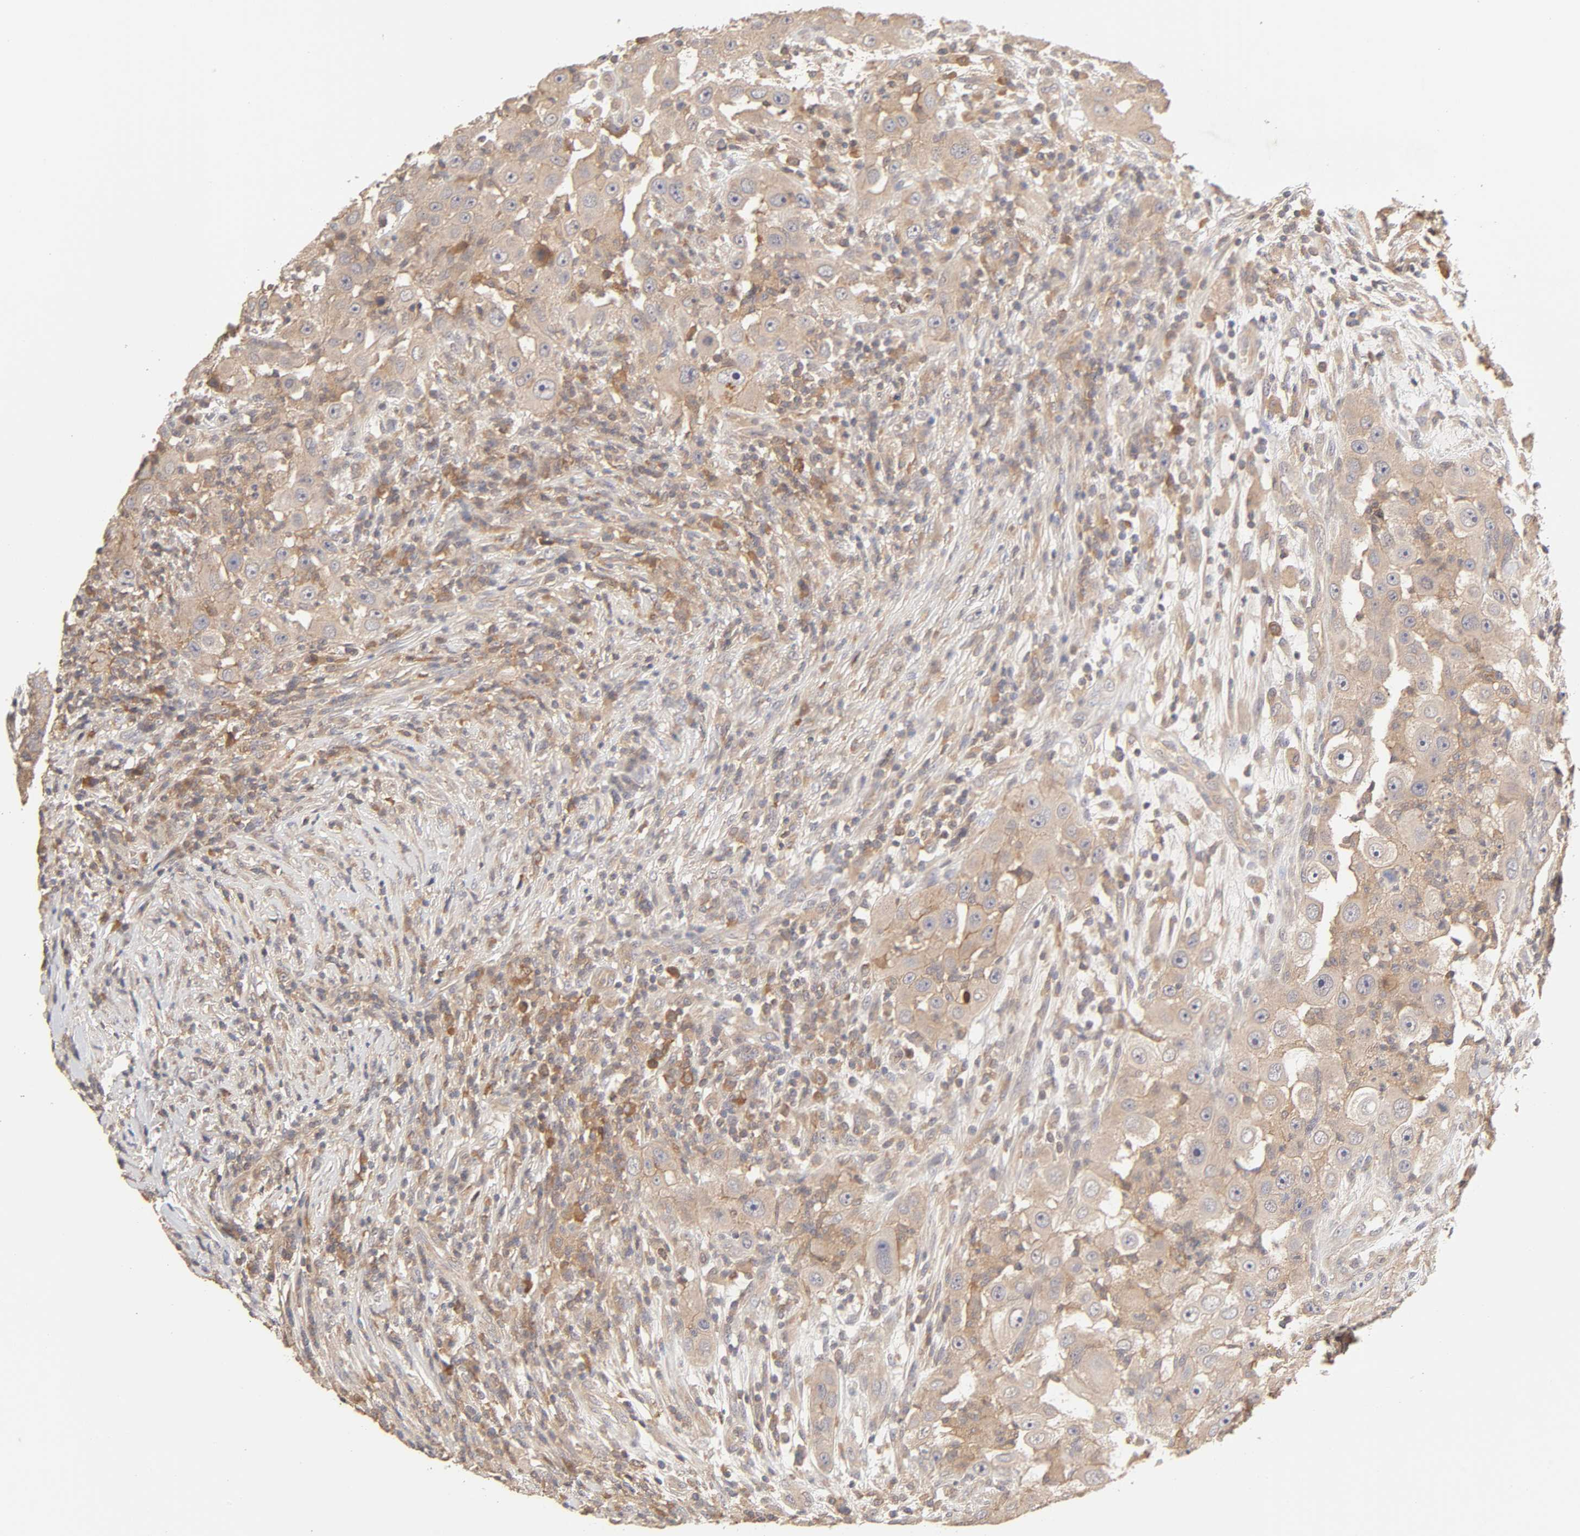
{"staining": {"intensity": "weak", "quantity": ">75%", "location": "cytoplasmic/membranous"}, "tissue": "head and neck cancer", "cell_type": "Tumor cells", "image_type": "cancer", "snomed": [{"axis": "morphology", "description": "Carcinoma, NOS"}, {"axis": "topography", "description": "Head-Neck"}], "caption": "Immunohistochemical staining of head and neck cancer (carcinoma) reveals low levels of weak cytoplasmic/membranous staining in about >75% of tumor cells. (DAB IHC, brown staining for protein, blue staining for nuclei).", "gene": "AP1G2", "patient": {"sex": "male", "age": 87}}